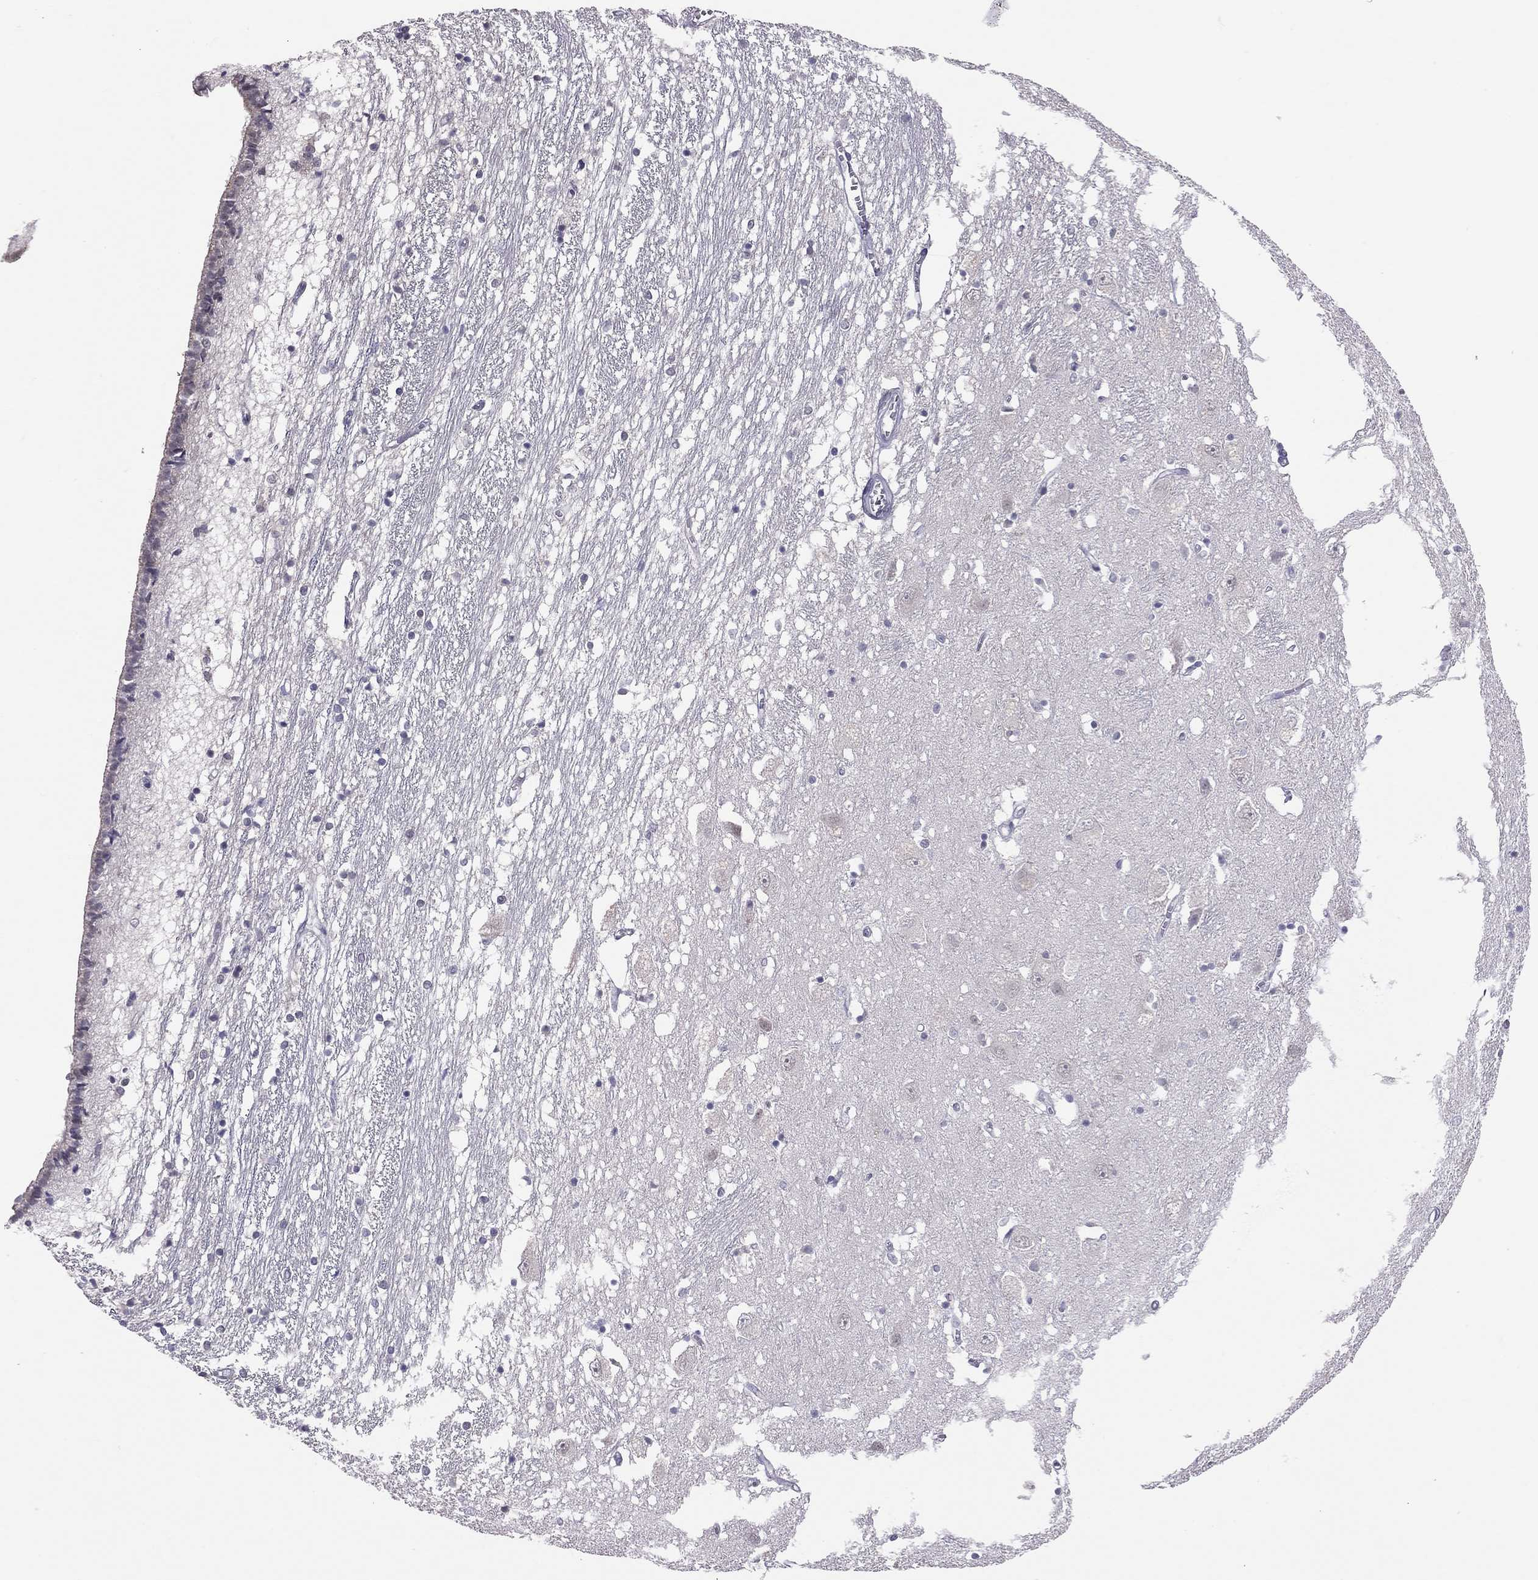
{"staining": {"intensity": "negative", "quantity": "none", "location": "none"}, "tissue": "caudate", "cell_type": "Glial cells", "image_type": "normal", "snomed": [{"axis": "morphology", "description": "Normal tissue, NOS"}, {"axis": "topography", "description": "Lateral ventricle wall"}], "caption": "DAB (3,3'-diaminobenzidine) immunohistochemical staining of unremarkable caudate reveals no significant staining in glial cells.", "gene": "HSF2BP", "patient": {"sex": "female", "age": 71}}